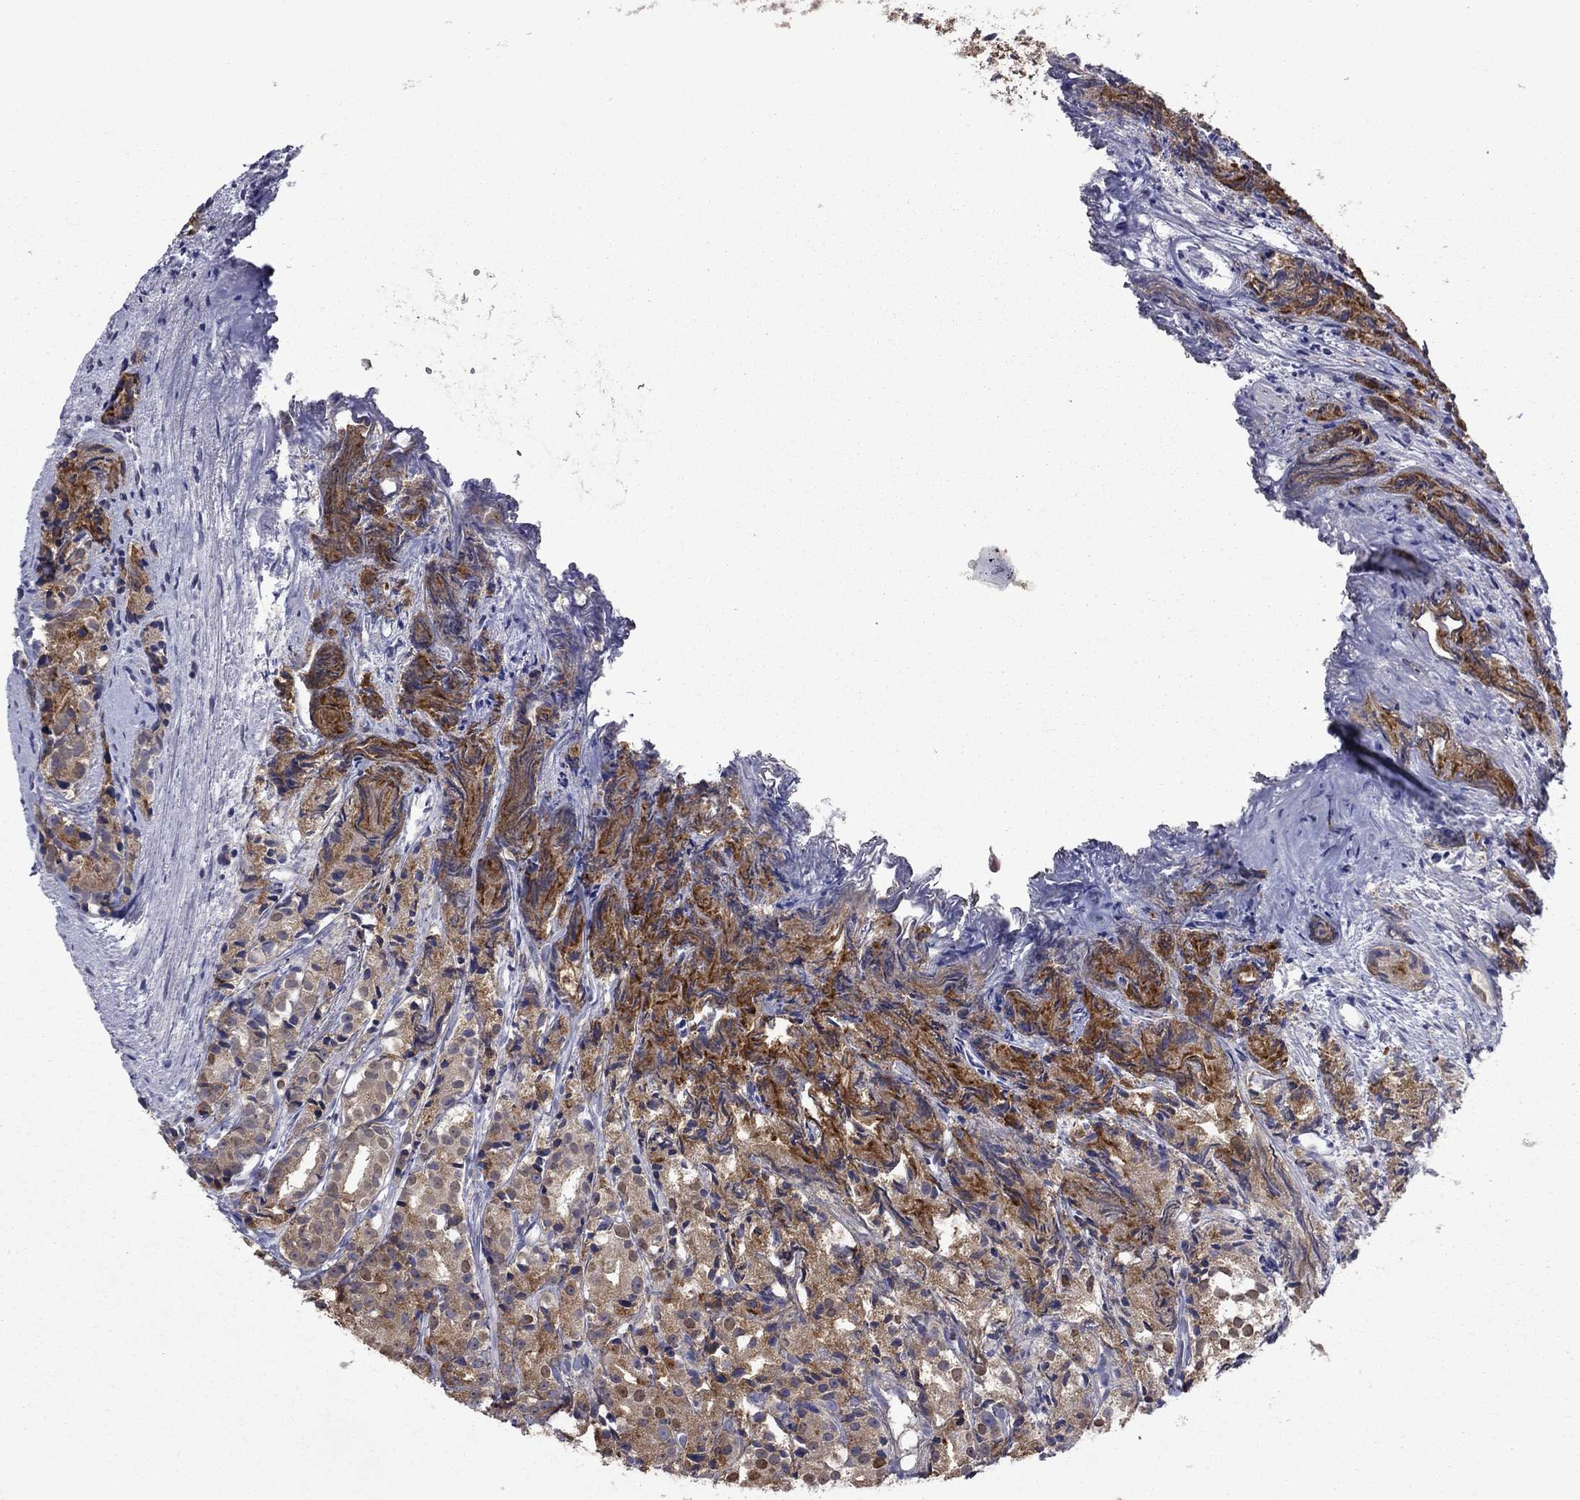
{"staining": {"intensity": "strong", "quantity": "25%-75%", "location": "cytoplasmic/membranous,nuclear"}, "tissue": "prostate cancer", "cell_type": "Tumor cells", "image_type": "cancer", "snomed": [{"axis": "morphology", "description": "Adenocarcinoma, Medium grade"}, {"axis": "topography", "description": "Prostate"}], "caption": "A micrograph of prostate medium-grade adenocarcinoma stained for a protein demonstrates strong cytoplasmic/membranous and nuclear brown staining in tumor cells. (Brightfield microscopy of DAB IHC at high magnification).", "gene": "TMPRSS11A", "patient": {"sex": "male", "age": 74}}